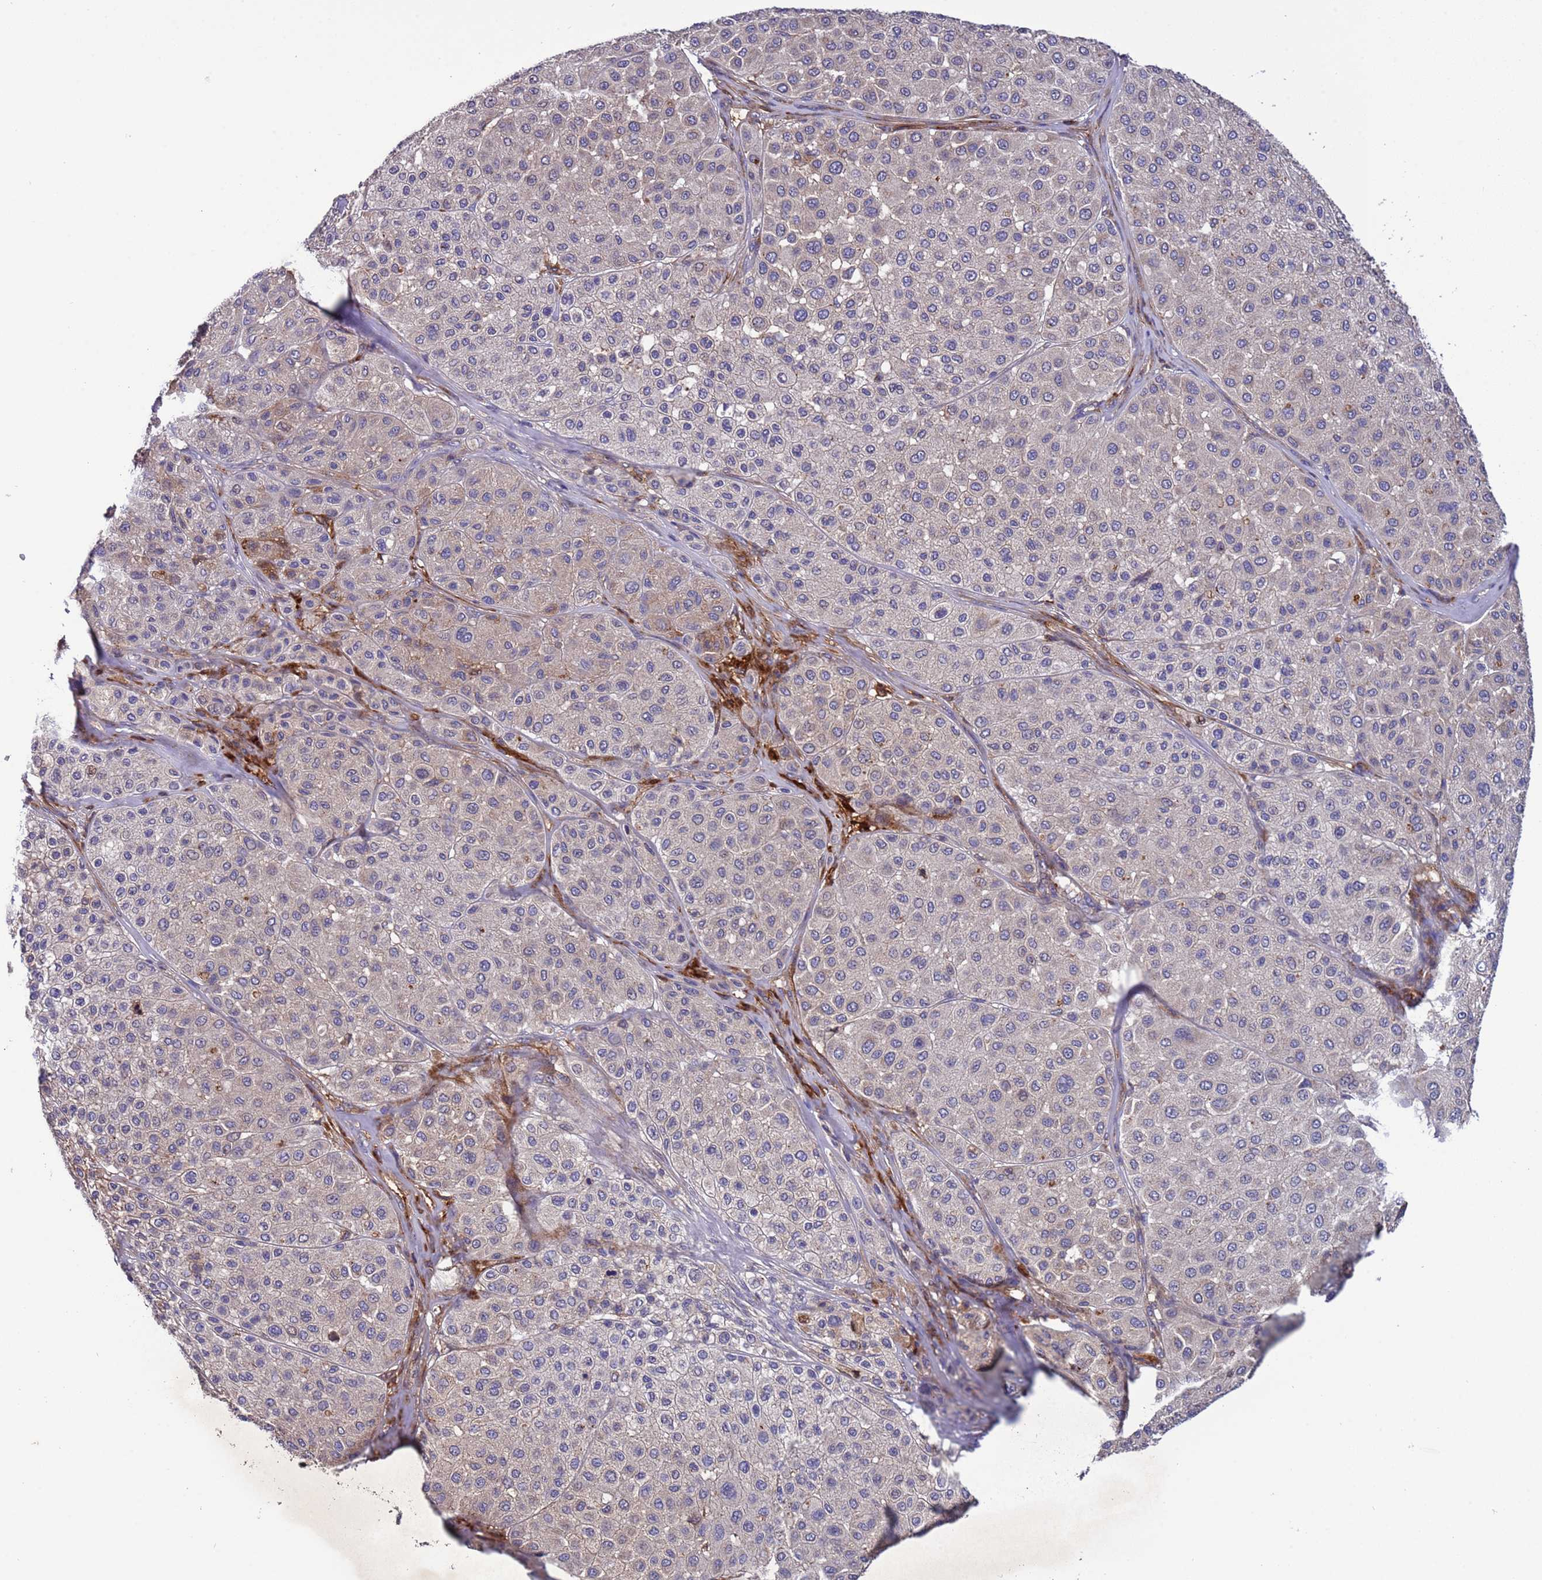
{"staining": {"intensity": "negative", "quantity": "none", "location": "none"}, "tissue": "melanoma", "cell_type": "Tumor cells", "image_type": "cancer", "snomed": [{"axis": "morphology", "description": "Malignant melanoma, Metastatic site"}, {"axis": "topography", "description": "Smooth muscle"}], "caption": "Tumor cells are negative for brown protein staining in melanoma. (DAB immunohistochemistry with hematoxylin counter stain).", "gene": "PARP16", "patient": {"sex": "male", "age": 41}}